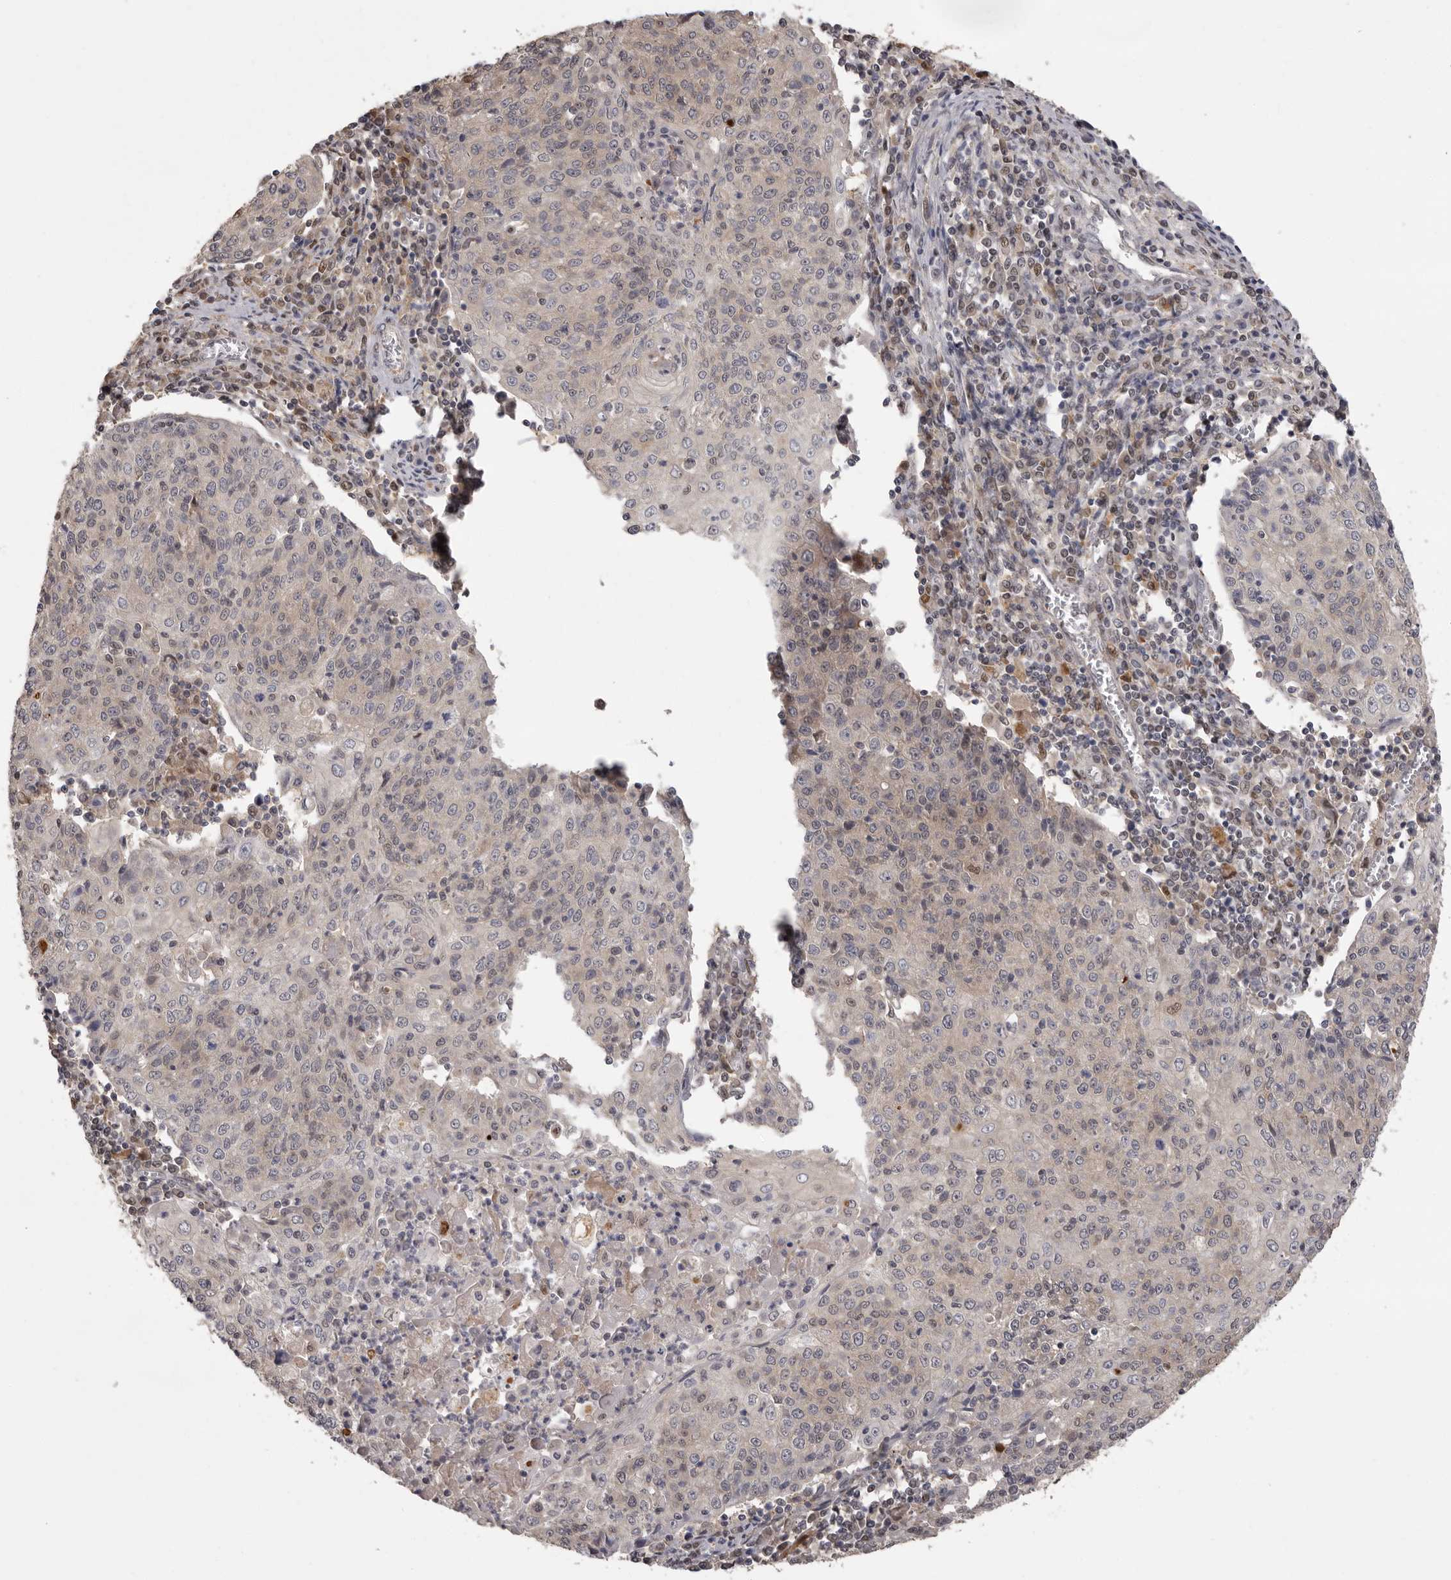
{"staining": {"intensity": "weak", "quantity": "<25%", "location": "cytoplasmic/membranous"}, "tissue": "cervical cancer", "cell_type": "Tumor cells", "image_type": "cancer", "snomed": [{"axis": "morphology", "description": "Squamous cell carcinoma, NOS"}, {"axis": "topography", "description": "Cervix"}], "caption": "Tumor cells are negative for brown protein staining in cervical cancer (squamous cell carcinoma).", "gene": "MDH1", "patient": {"sex": "female", "age": 48}}